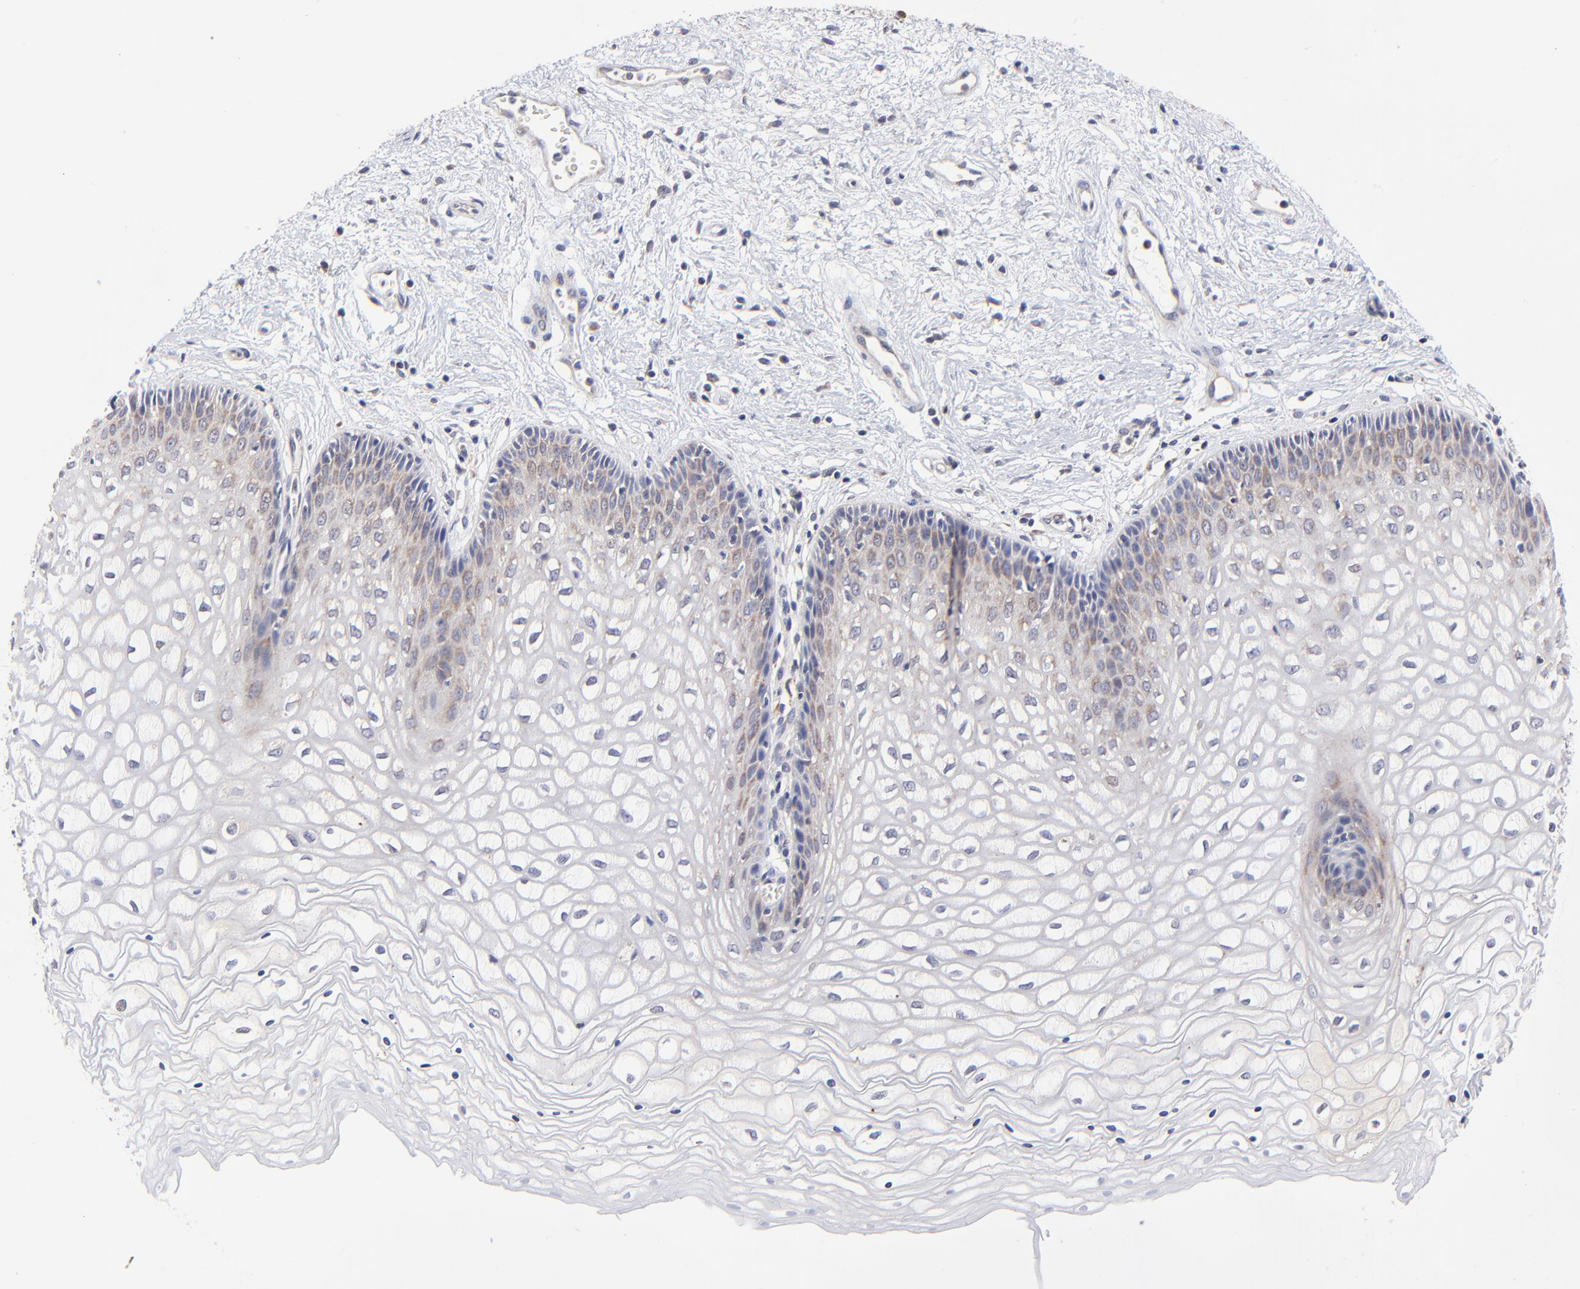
{"staining": {"intensity": "weak", "quantity": "25%-75%", "location": "cytoplasmic/membranous"}, "tissue": "vagina", "cell_type": "Squamous epithelial cells", "image_type": "normal", "snomed": [{"axis": "morphology", "description": "Normal tissue, NOS"}, {"axis": "topography", "description": "Vagina"}], "caption": "An image of vagina stained for a protein demonstrates weak cytoplasmic/membranous brown staining in squamous epithelial cells.", "gene": "FBXL12", "patient": {"sex": "female", "age": 34}}